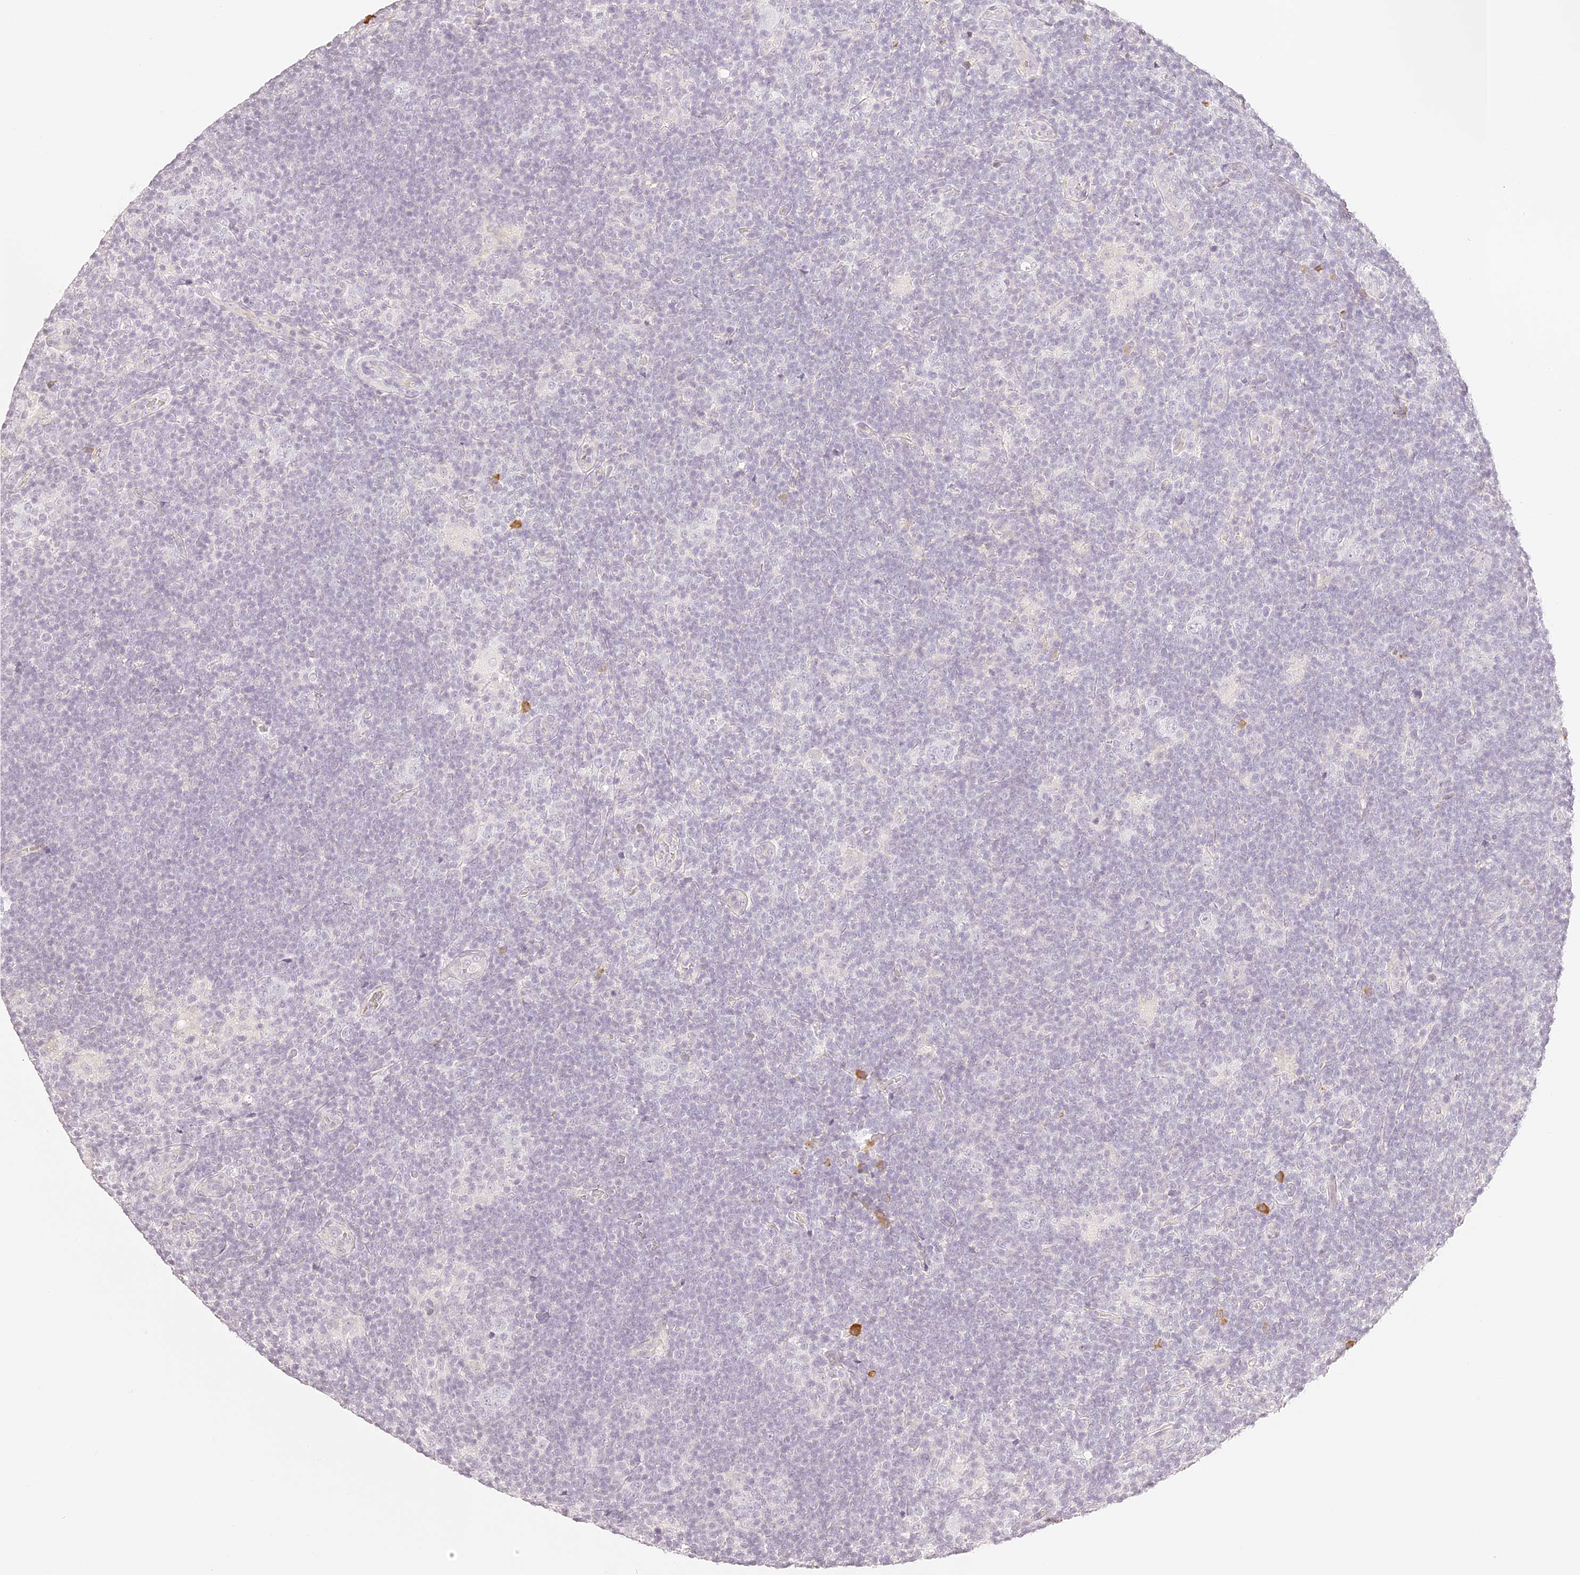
{"staining": {"intensity": "negative", "quantity": "none", "location": "none"}, "tissue": "lymphoma", "cell_type": "Tumor cells", "image_type": "cancer", "snomed": [{"axis": "morphology", "description": "Hodgkin's disease, NOS"}, {"axis": "topography", "description": "Lymph node"}], "caption": "Human Hodgkin's disease stained for a protein using IHC displays no positivity in tumor cells.", "gene": "TRIM45", "patient": {"sex": "female", "age": 57}}